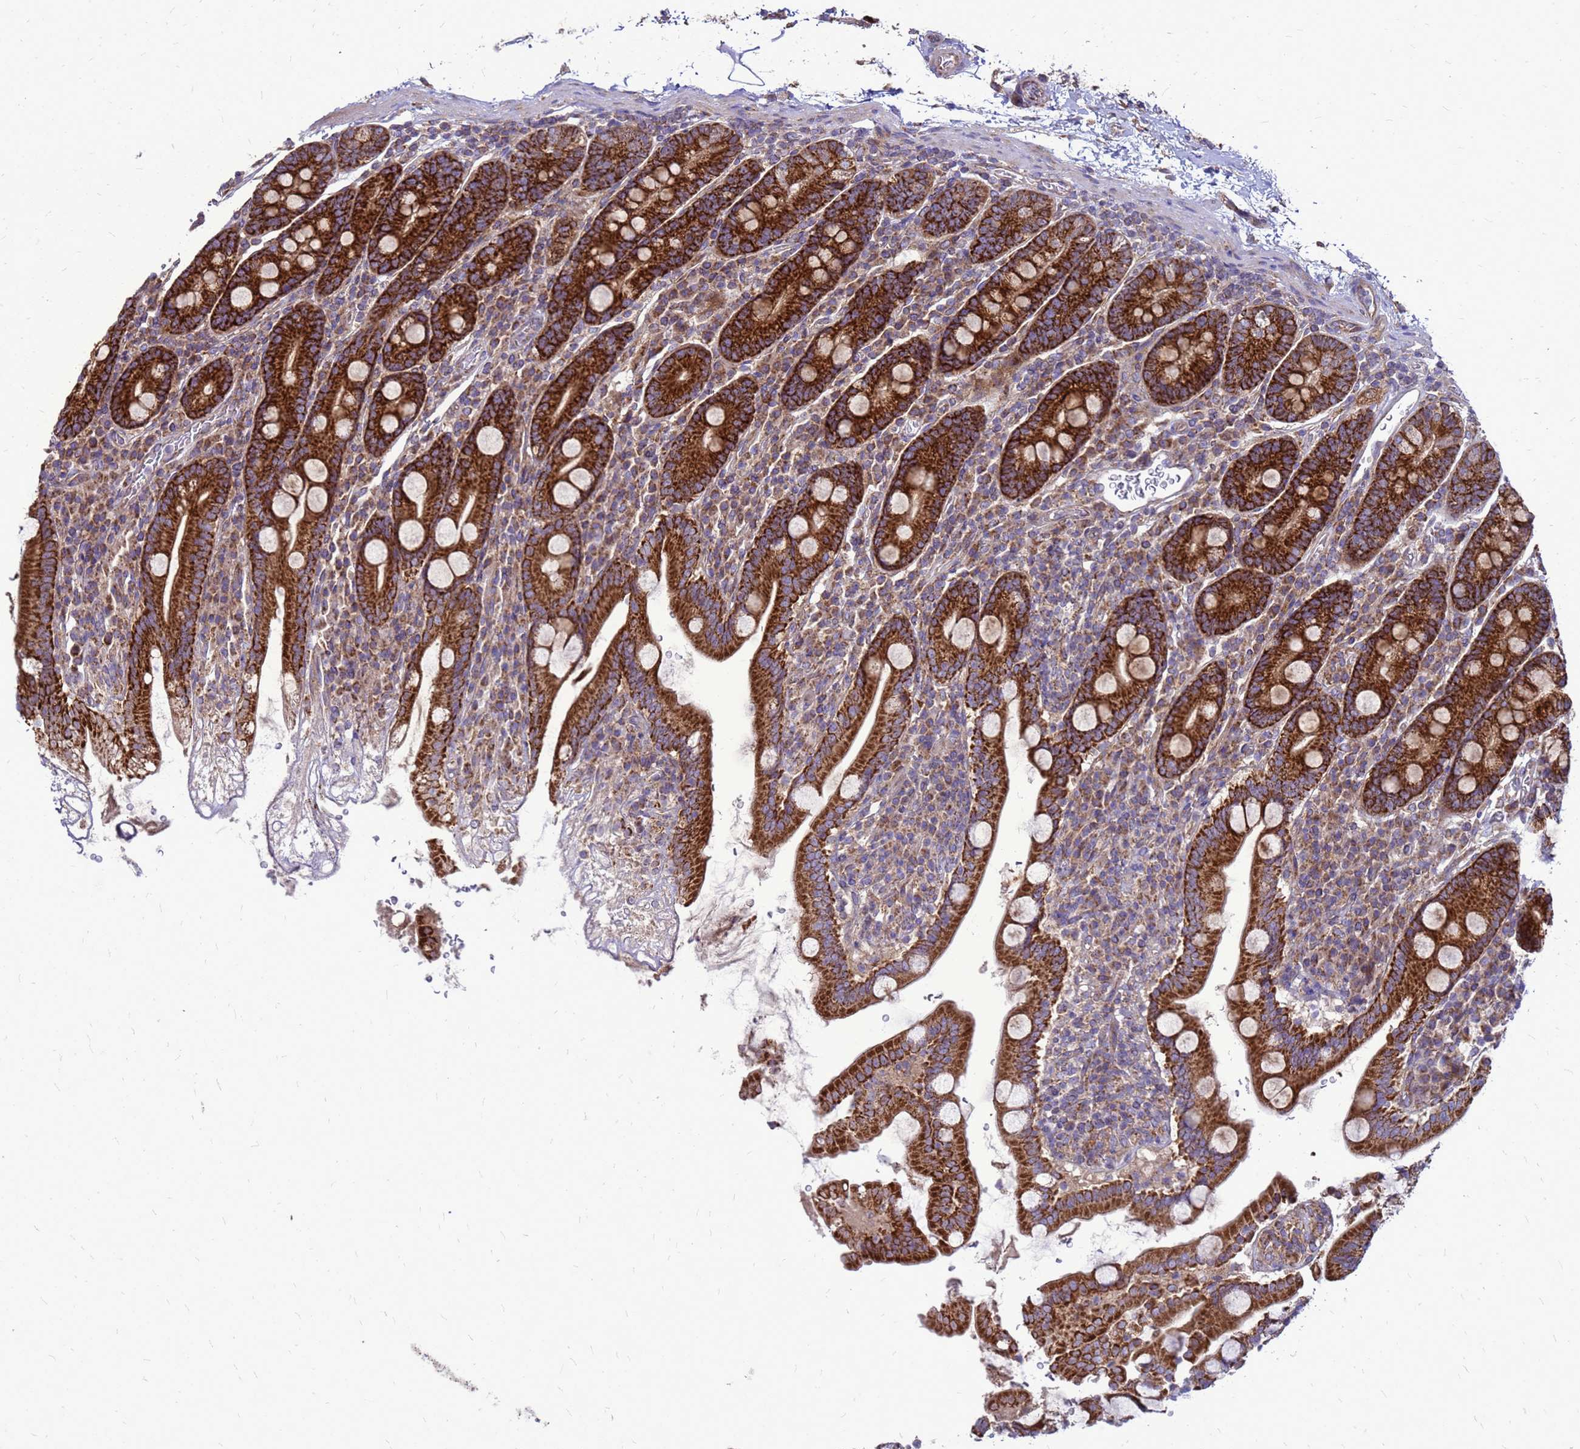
{"staining": {"intensity": "strong", "quantity": ">75%", "location": "cytoplasmic/membranous"}, "tissue": "duodenum", "cell_type": "Glandular cells", "image_type": "normal", "snomed": [{"axis": "morphology", "description": "Normal tissue, NOS"}, {"axis": "topography", "description": "Duodenum"}], "caption": "Duodenum stained with a protein marker demonstrates strong staining in glandular cells.", "gene": "FSTL4", "patient": {"sex": "male", "age": 35}}